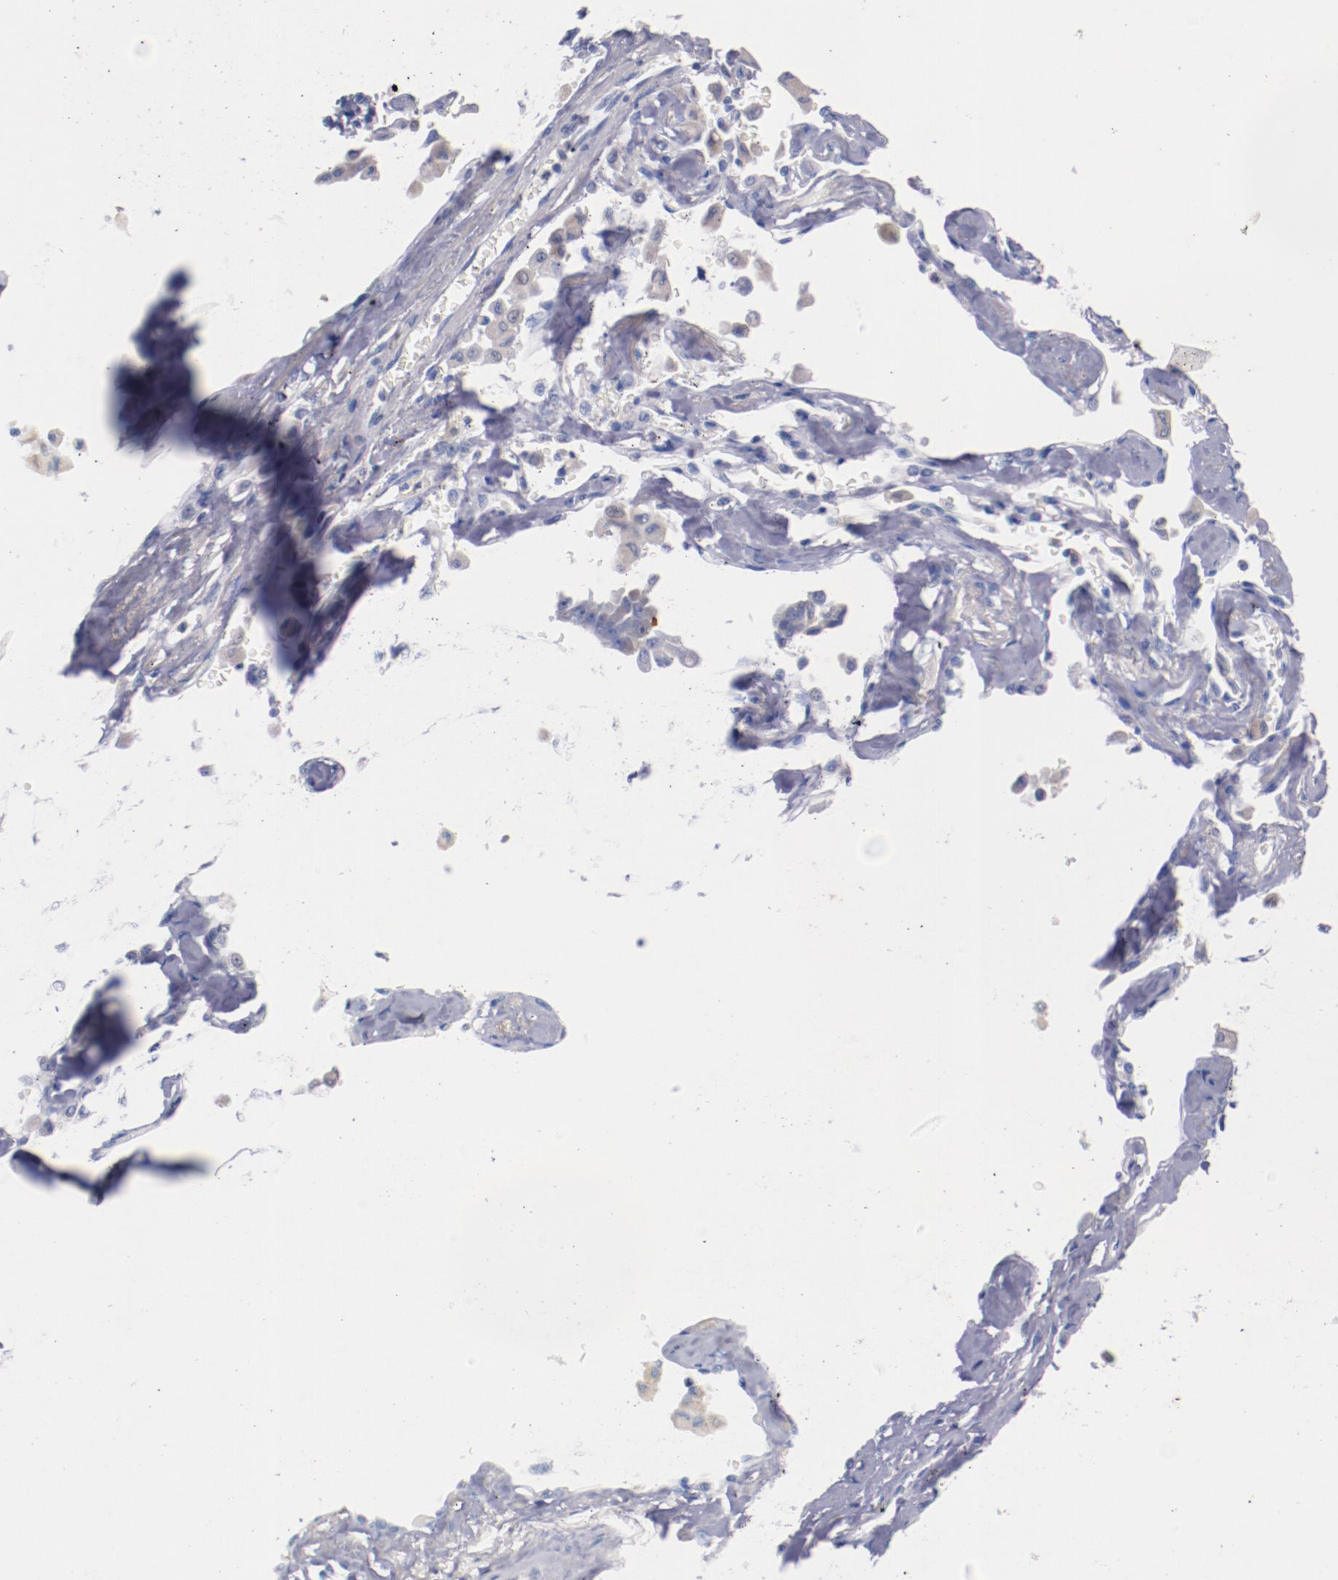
{"staining": {"intensity": "negative", "quantity": "none", "location": "none"}, "tissue": "lung cancer", "cell_type": "Tumor cells", "image_type": "cancer", "snomed": [{"axis": "morphology", "description": "Adenocarcinoma, NOS"}, {"axis": "topography", "description": "Lung"}], "caption": "The immunohistochemistry photomicrograph has no significant staining in tumor cells of lung cancer tissue.", "gene": "CNTNAP2", "patient": {"sex": "female", "age": 64}}